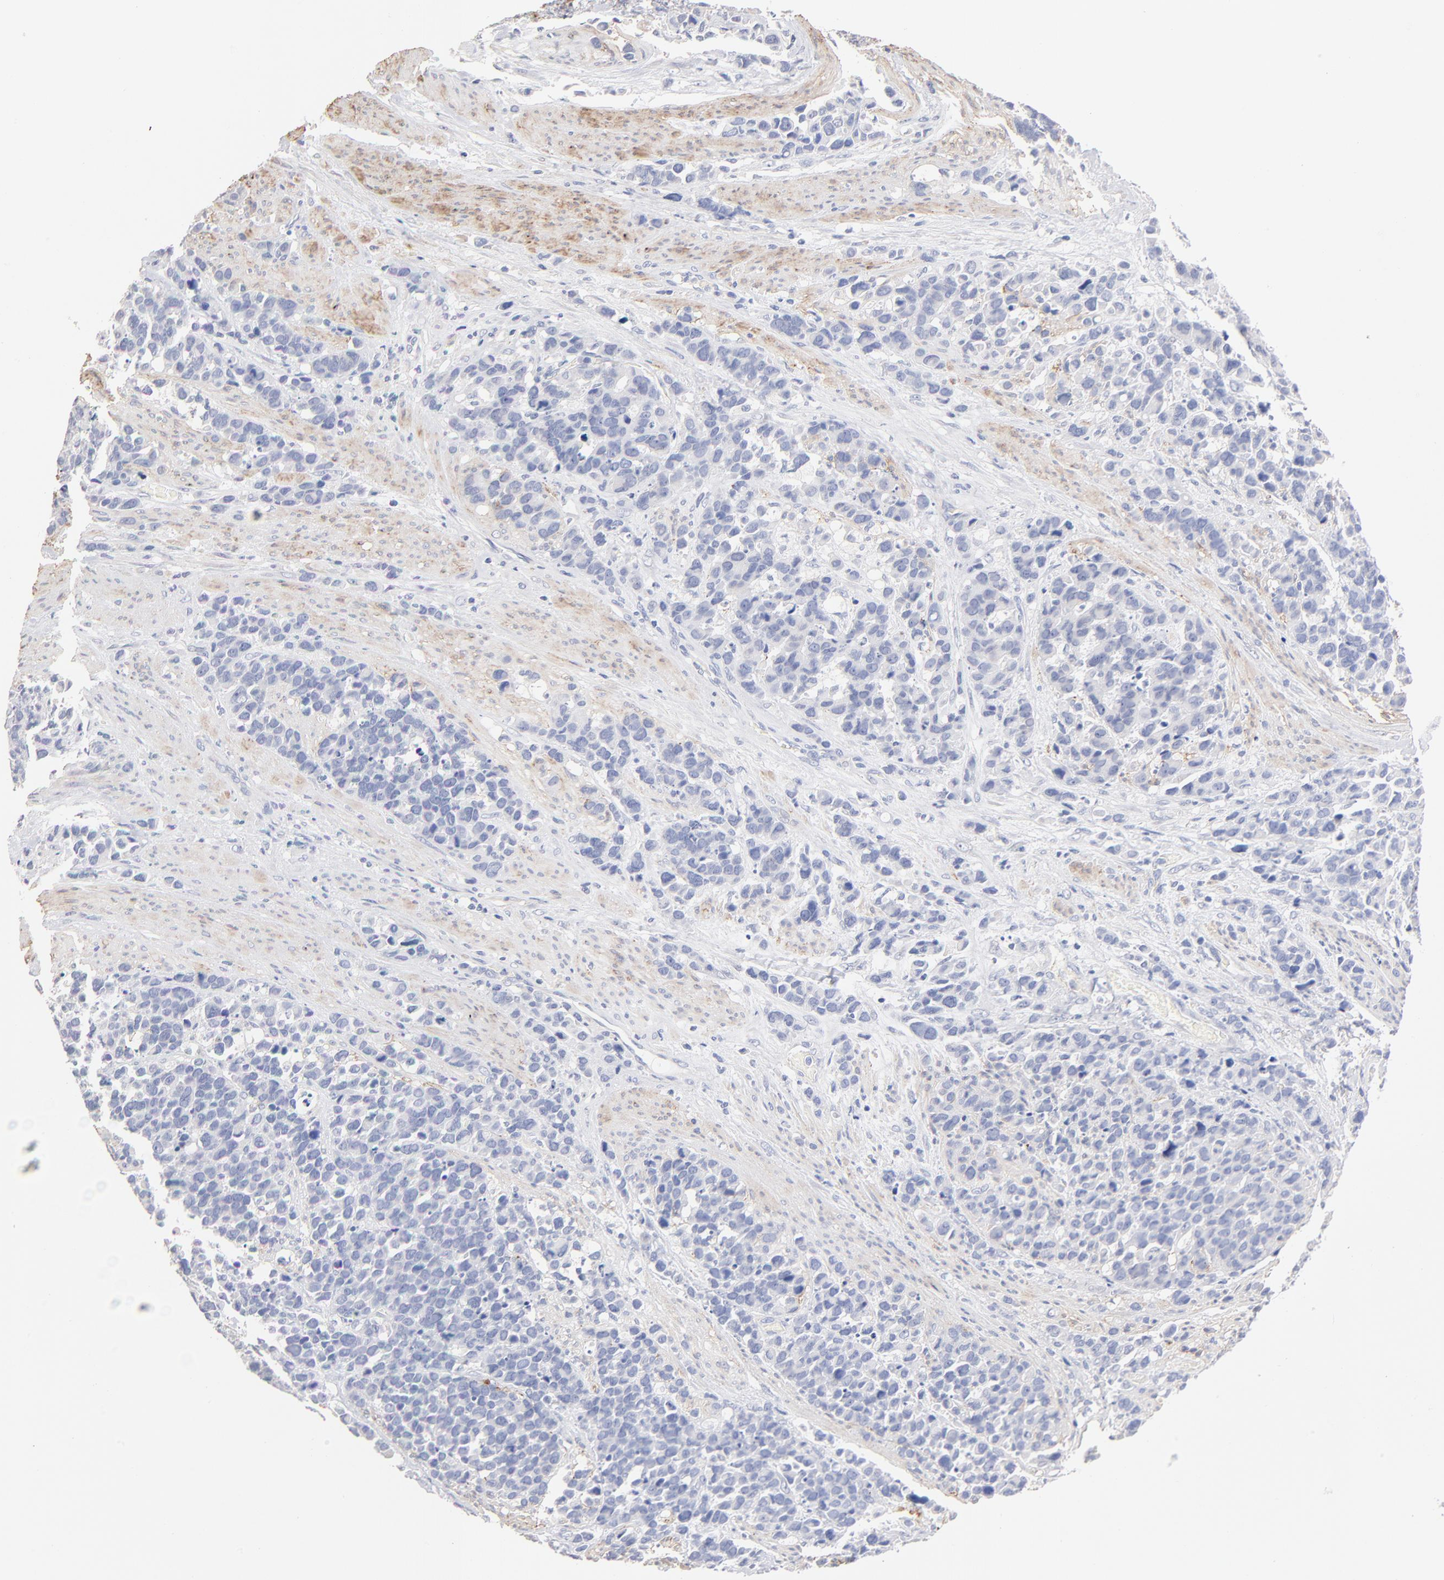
{"staining": {"intensity": "negative", "quantity": "none", "location": "none"}, "tissue": "stomach cancer", "cell_type": "Tumor cells", "image_type": "cancer", "snomed": [{"axis": "morphology", "description": "Adenocarcinoma, NOS"}, {"axis": "topography", "description": "Stomach, upper"}], "caption": "This histopathology image is of adenocarcinoma (stomach) stained with immunohistochemistry (IHC) to label a protein in brown with the nuclei are counter-stained blue. There is no expression in tumor cells.", "gene": "ITGA8", "patient": {"sex": "male", "age": 71}}